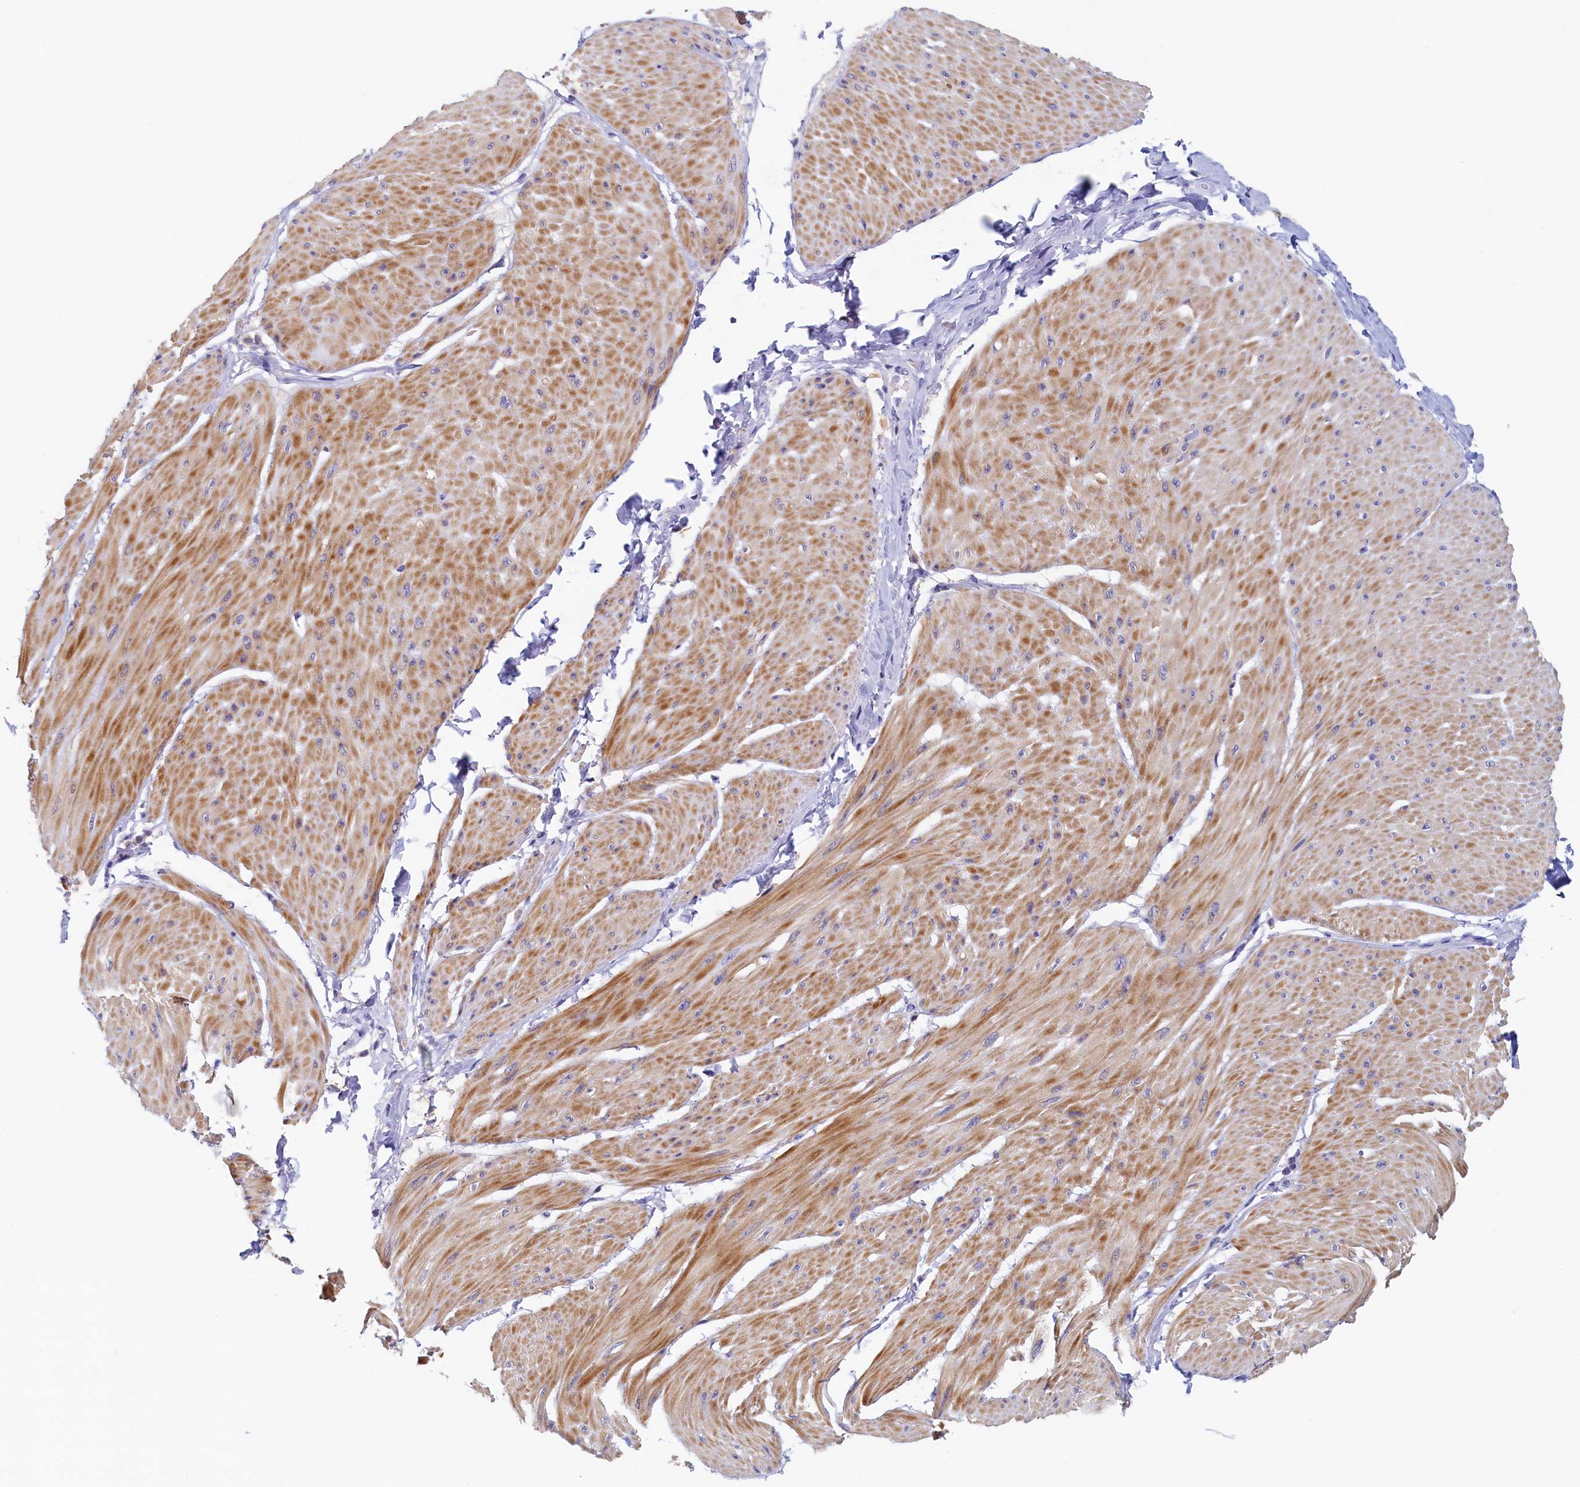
{"staining": {"intensity": "moderate", "quantity": ">75%", "location": "cytoplasmic/membranous"}, "tissue": "smooth muscle", "cell_type": "Smooth muscle cells", "image_type": "normal", "snomed": [{"axis": "morphology", "description": "Urothelial carcinoma, High grade"}, {"axis": "topography", "description": "Urinary bladder"}], "caption": "Immunohistochemical staining of unremarkable human smooth muscle exhibits moderate cytoplasmic/membranous protein staining in about >75% of smooth muscle cells.", "gene": "DTD1", "patient": {"sex": "male", "age": 46}}